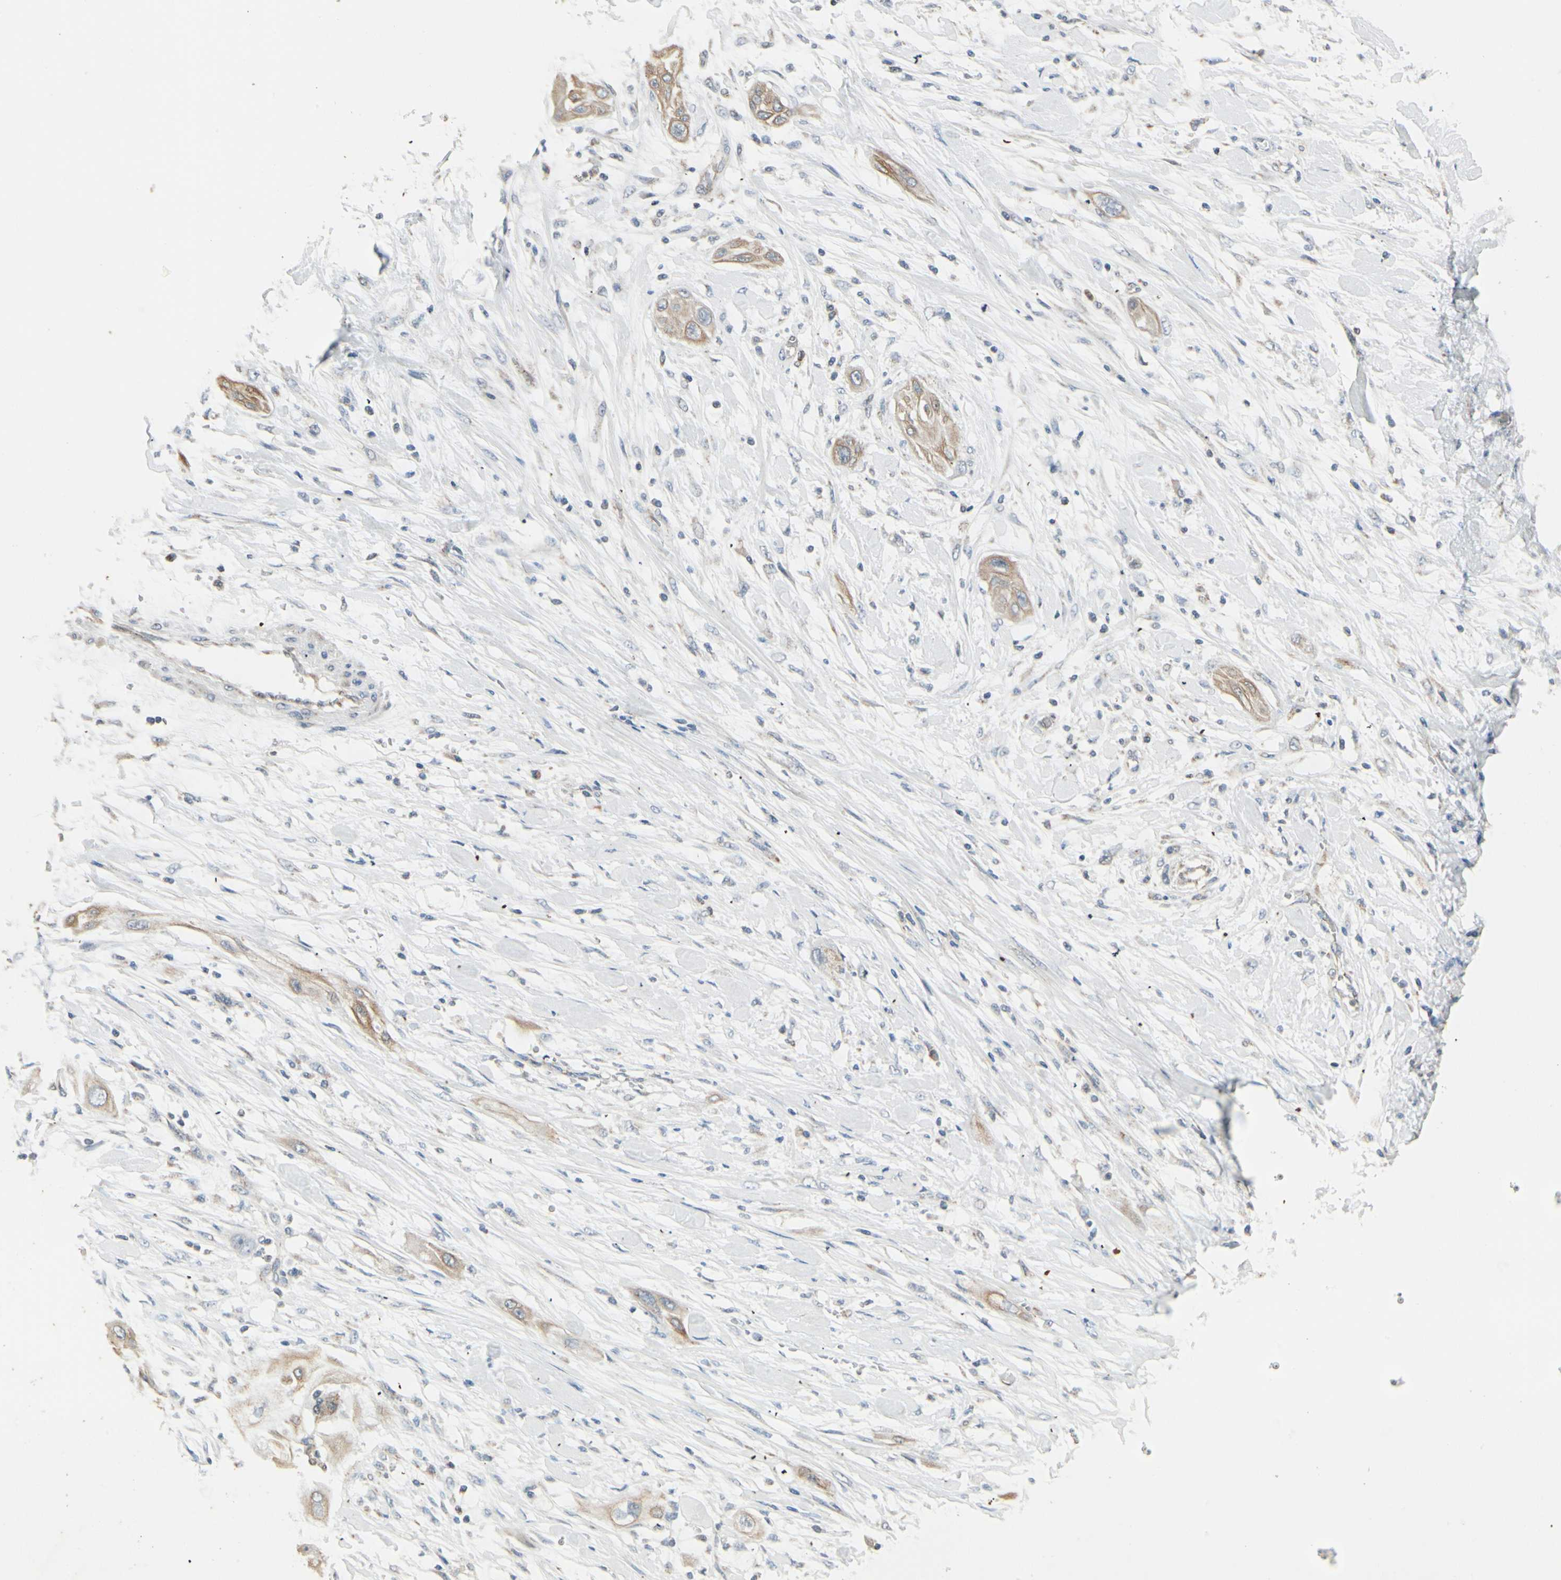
{"staining": {"intensity": "moderate", "quantity": ">75%", "location": "cytoplasmic/membranous"}, "tissue": "lung cancer", "cell_type": "Tumor cells", "image_type": "cancer", "snomed": [{"axis": "morphology", "description": "Squamous cell carcinoma, NOS"}, {"axis": "topography", "description": "Lung"}], "caption": "Brown immunohistochemical staining in human squamous cell carcinoma (lung) reveals moderate cytoplasmic/membranous positivity in about >75% of tumor cells.", "gene": "EPHB3", "patient": {"sex": "female", "age": 47}}